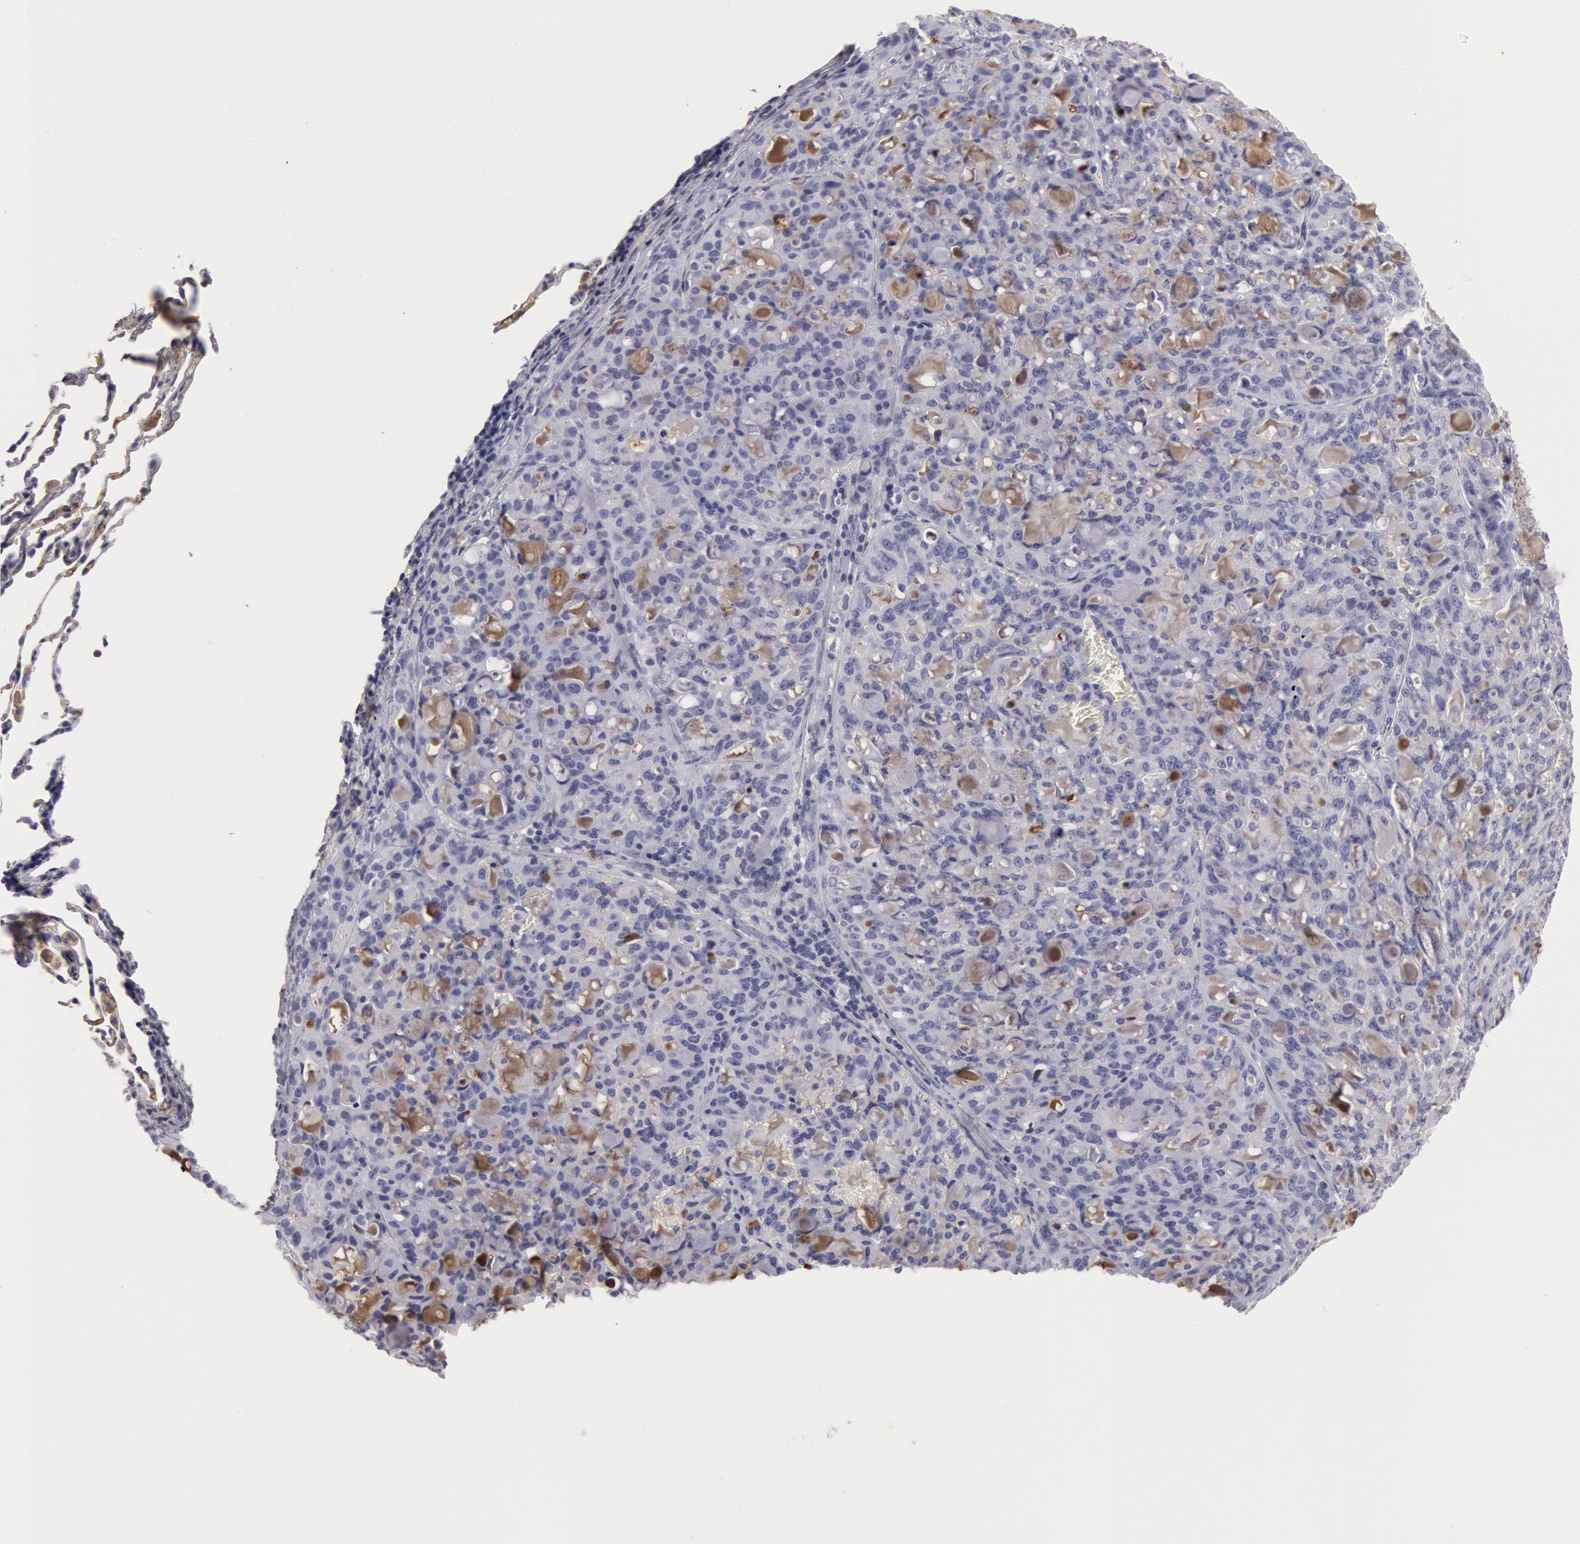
{"staining": {"intensity": "weak", "quantity": "<25%", "location": "cytoplasmic/membranous"}, "tissue": "lung cancer", "cell_type": "Tumor cells", "image_type": "cancer", "snomed": [{"axis": "morphology", "description": "Adenocarcinoma, NOS"}, {"axis": "topography", "description": "Lung"}], "caption": "Immunohistochemical staining of adenocarcinoma (lung) shows no significant expression in tumor cells.", "gene": "IGHG1", "patient": {"sex": "female", "age": 44}}